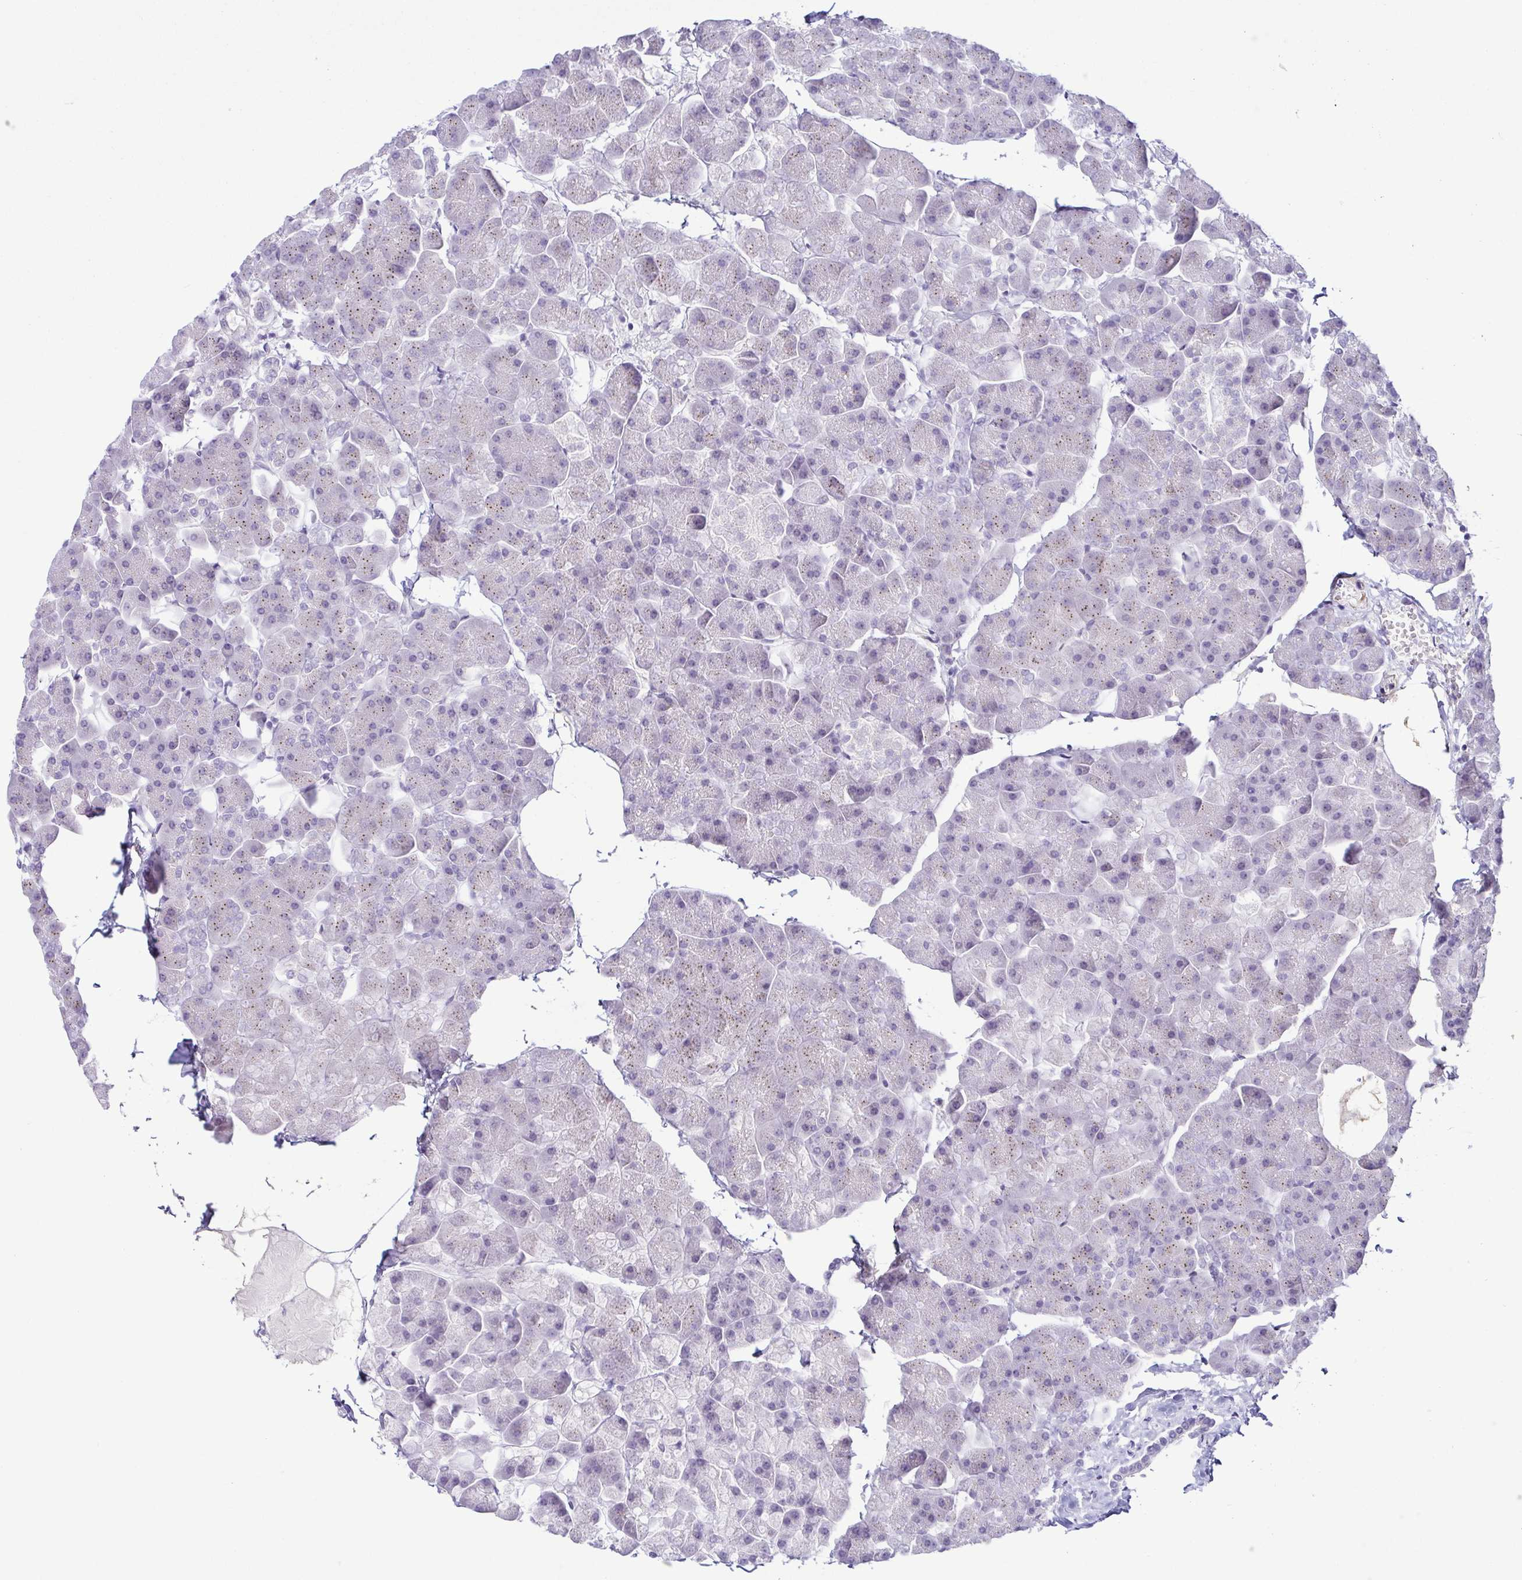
{"staining": {"intensity": "negative", "quantity": "none", "location": "none"}, "tissue": "pancreas", "cell_type": "Exocrine glandular cells", "image_type": "normal", "snomed": [{"axis": "morphology", "description": "Normal tissue, NOS"}, {"axis": "topography", "description": "Pancreas"}], "caption": "IHC of unremarkable pancreas displays no expression in exocrine glandular cells. (Stains: DAB immunohistochemistry with hematoxylin counter stain, Microscopy: brightfield microscopy at high magnification).", "gene": "TERT", "patient": {"sex": "male", "age": 35}}